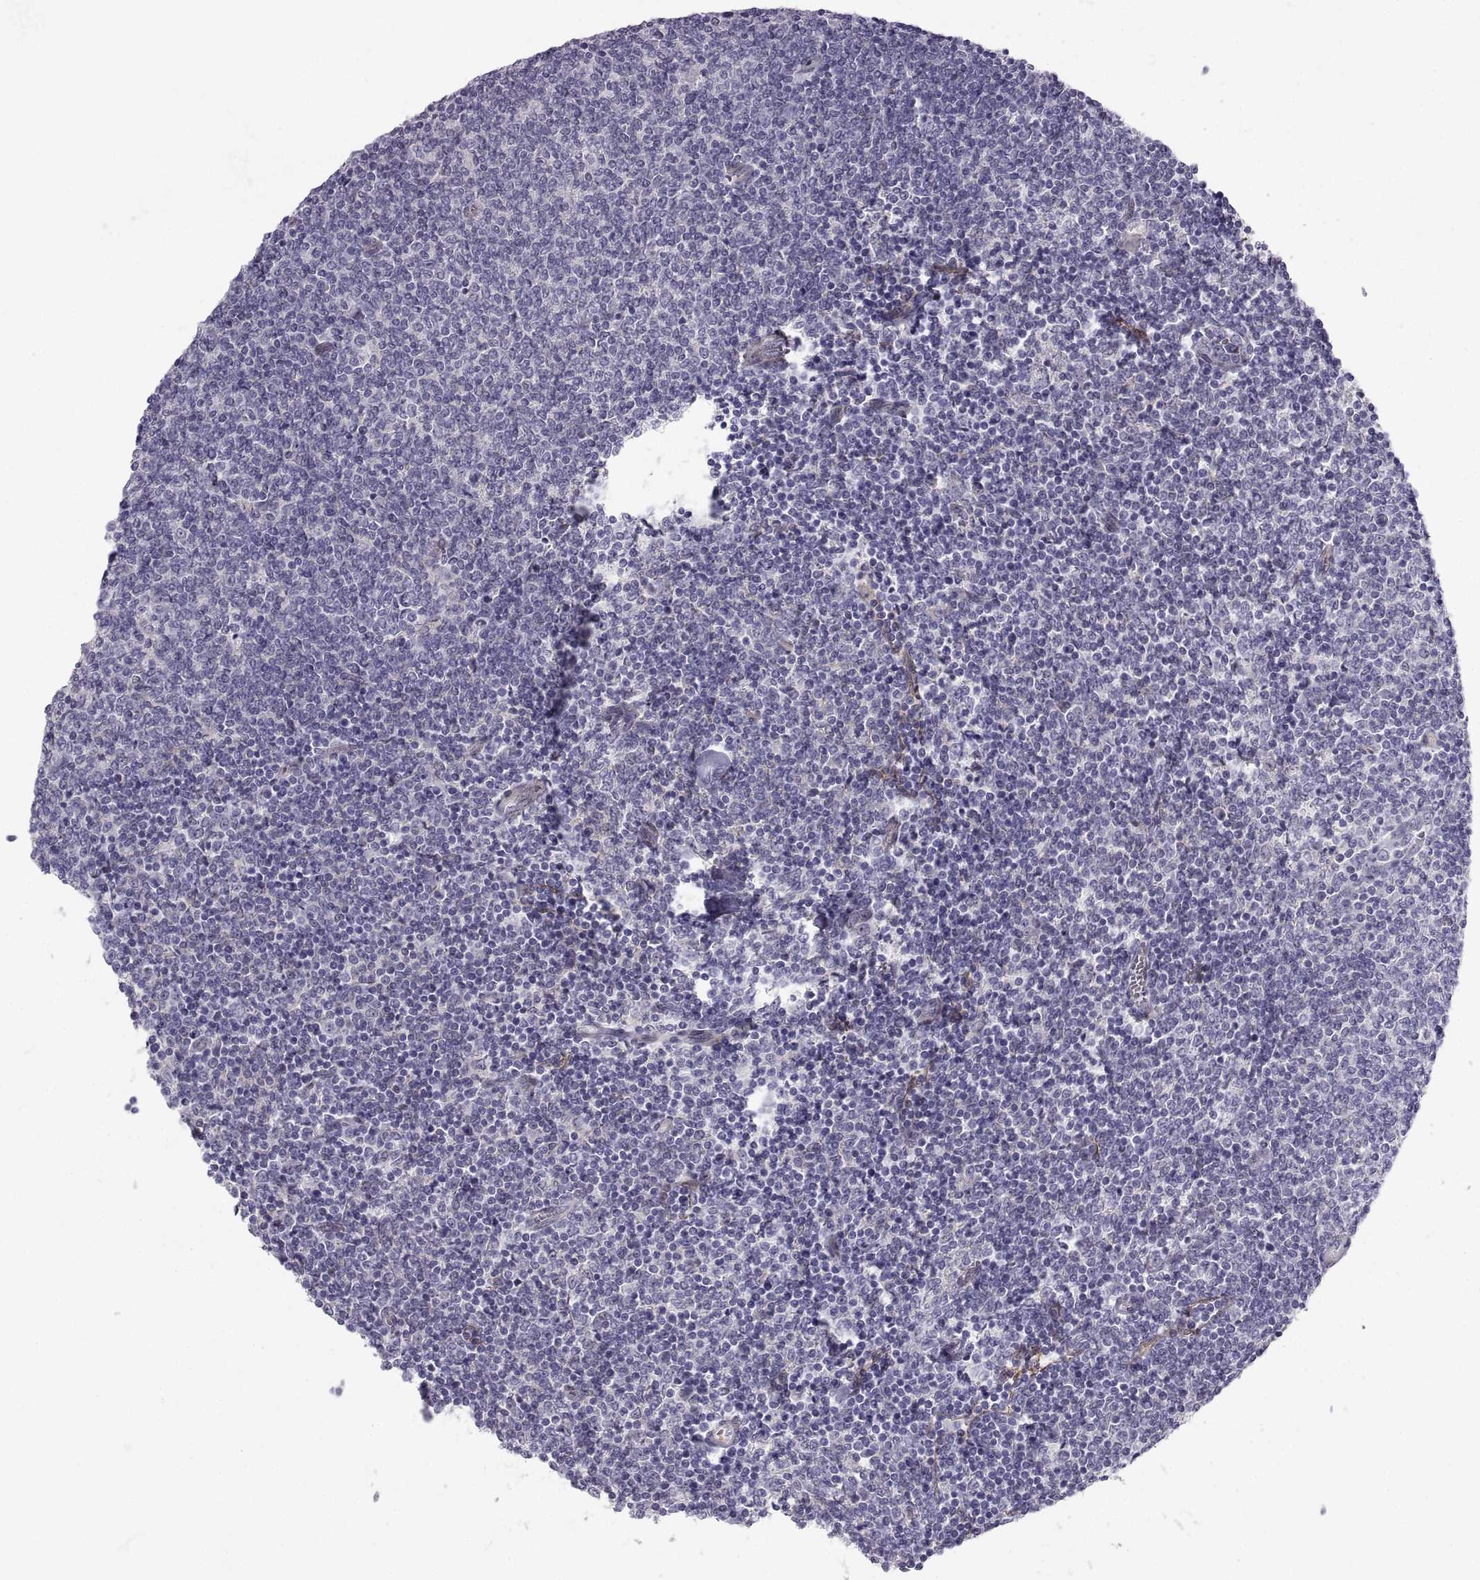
{"staining": {"intensity": "negative", "quantity": "none", "location": "none"}, "tissue": "lymphoma", "cell_type": "Tumor cells", "image_type": "cancer", "snomed": [{"axis": "morphology", "description": "Malignant lymphoma, non-Hodgkin's type, Low grade"}, {"axis": "topography", "description": "Lymph node"}], "caption": "High power microscopy histopathology image of an immunohistochemistry photomicrograph of low-grade malignant lymphoma, non-Hodgkin's type, revealing no significant expression in tumor cells.", "gene": "PGM5", "patient": {"sex": "male", "age": 52}}